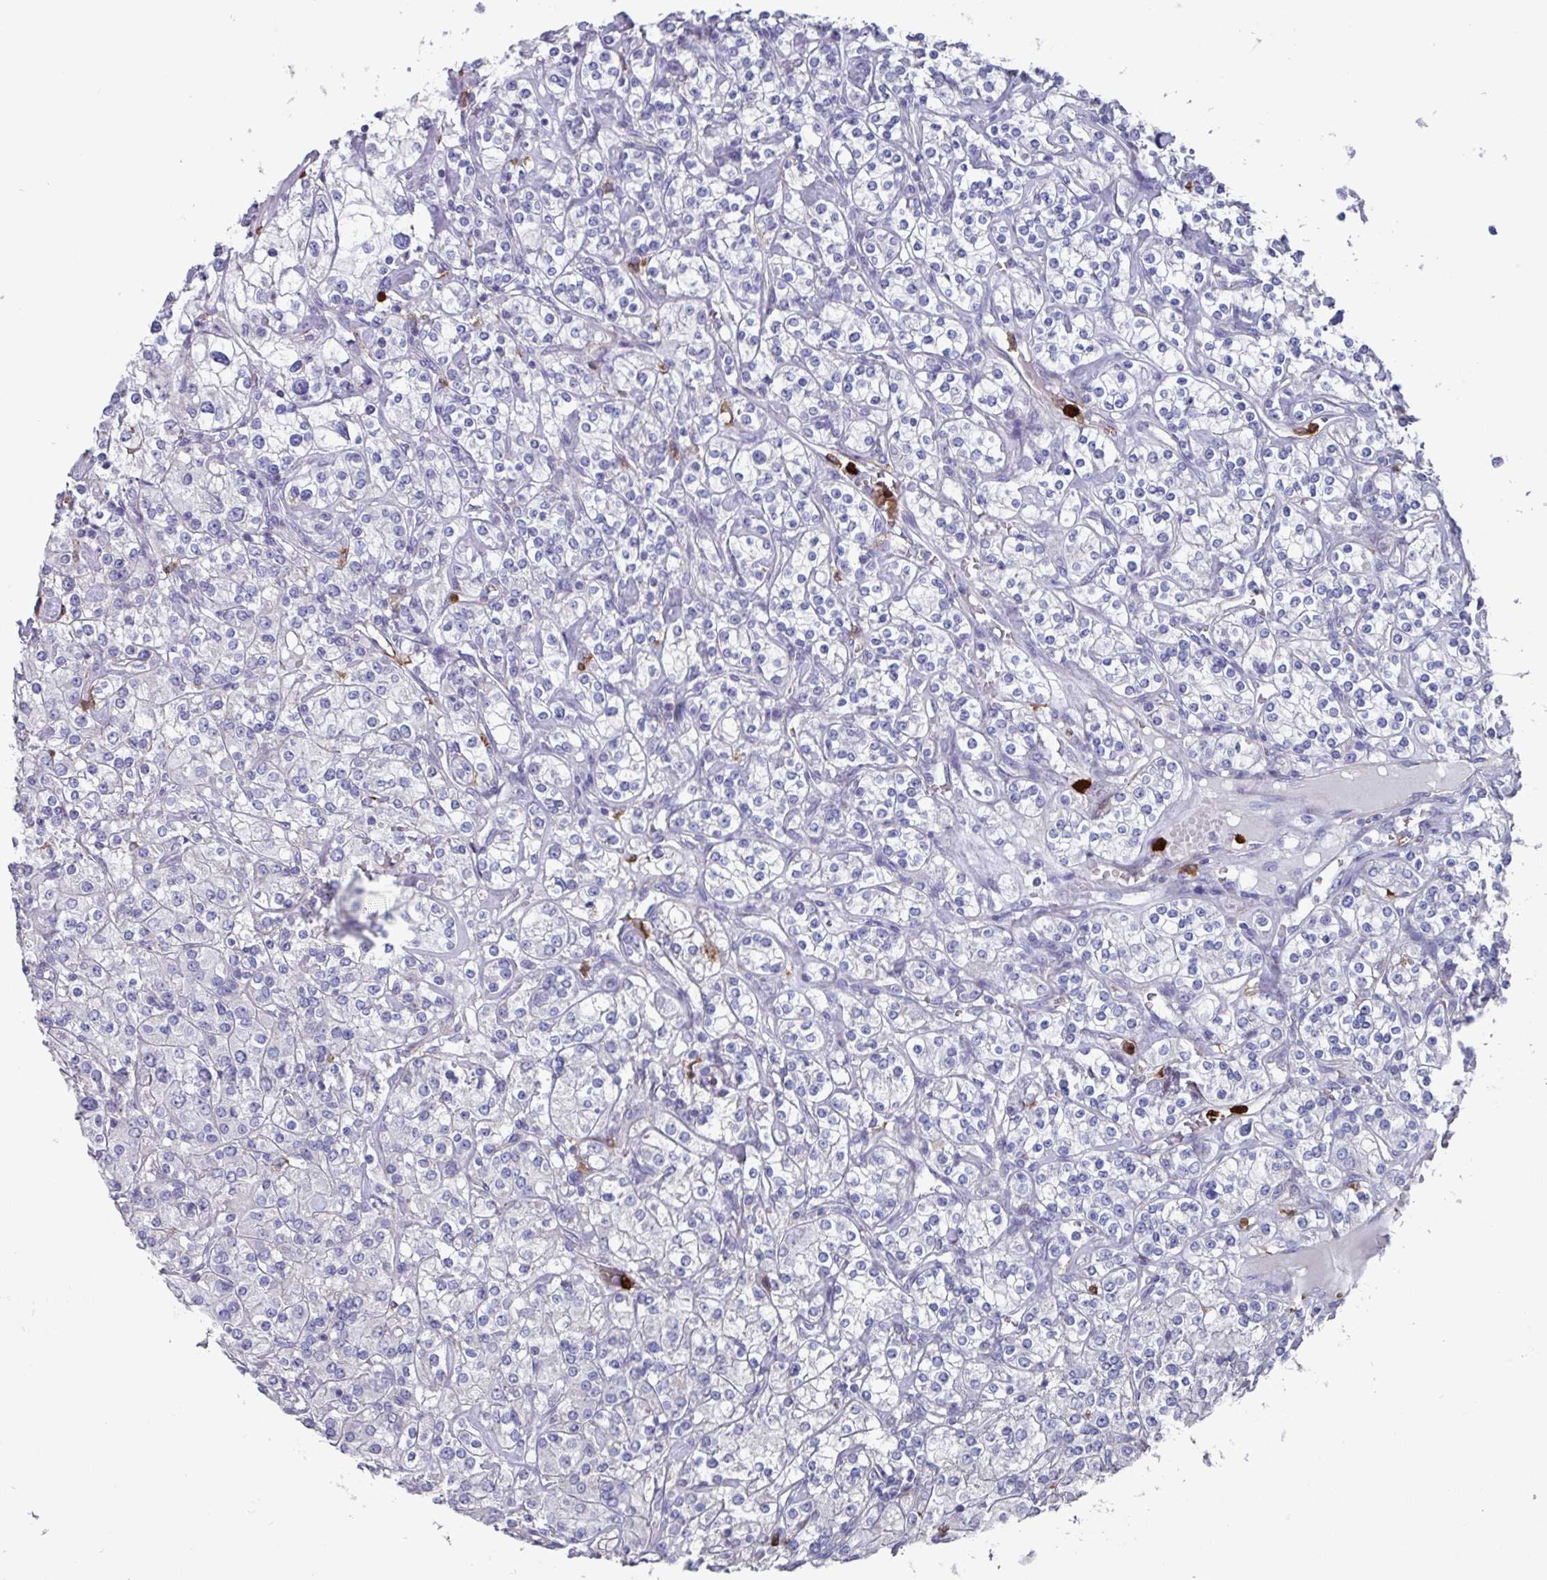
{"staining": {"intensity": "negative", "quantity": "none", "location": "none"}, "tissue": "renal cancer", "cell_type": "Tumor cells", "image_type": "cancer", "snomed": [{"axis": "morphology", "description": "Adenocarcinoma, NOS"}, {"axis": "topography", "description": "Kidney"}], "caption": "IHC photomicrograph of human renal adenocarcinoma stained for a protein (brown), which demonstrates no positivity in tumor cells.", "gene": "UQCC2", "patient": {"sex": "male", "age": 77}}